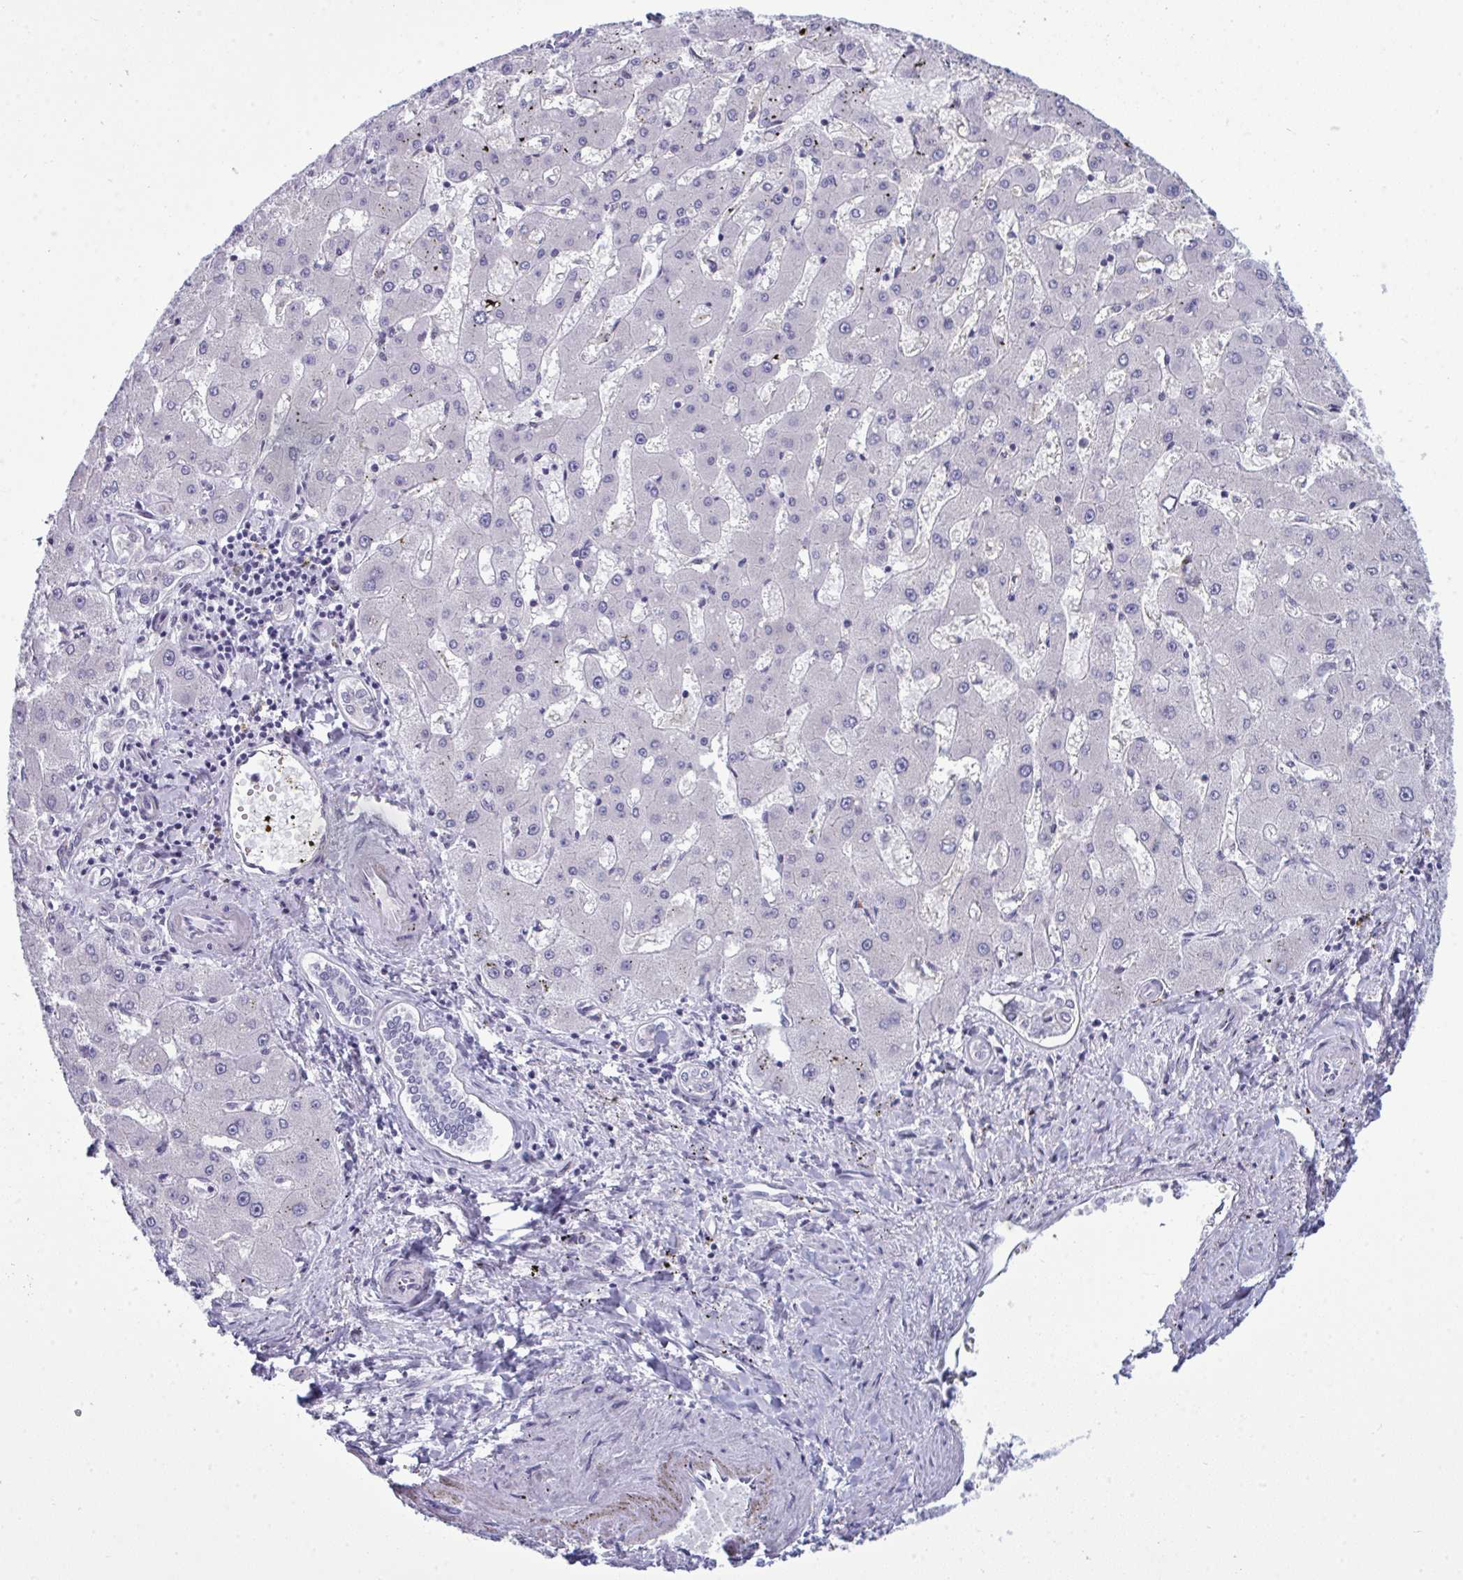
{"staining": {"intensity": "negative", "quantity": "none", "location": "none"}, "tissue": "liver cancer", "cell_type": "Tumor cells", "image_type": "cancer", "snomed": [{"axis": "morphology", "description": "Carcinoma, Hepatocellular, NOS"}, {"axis": "topography", "description": "Liver"}], "caption": "Human hepatocellular carcinoma (liver) stained for a protein using IHC reveals no positivity in tumor cells.", "gene": "TAB1", "patient": {"sex": "male", "age": 67}}